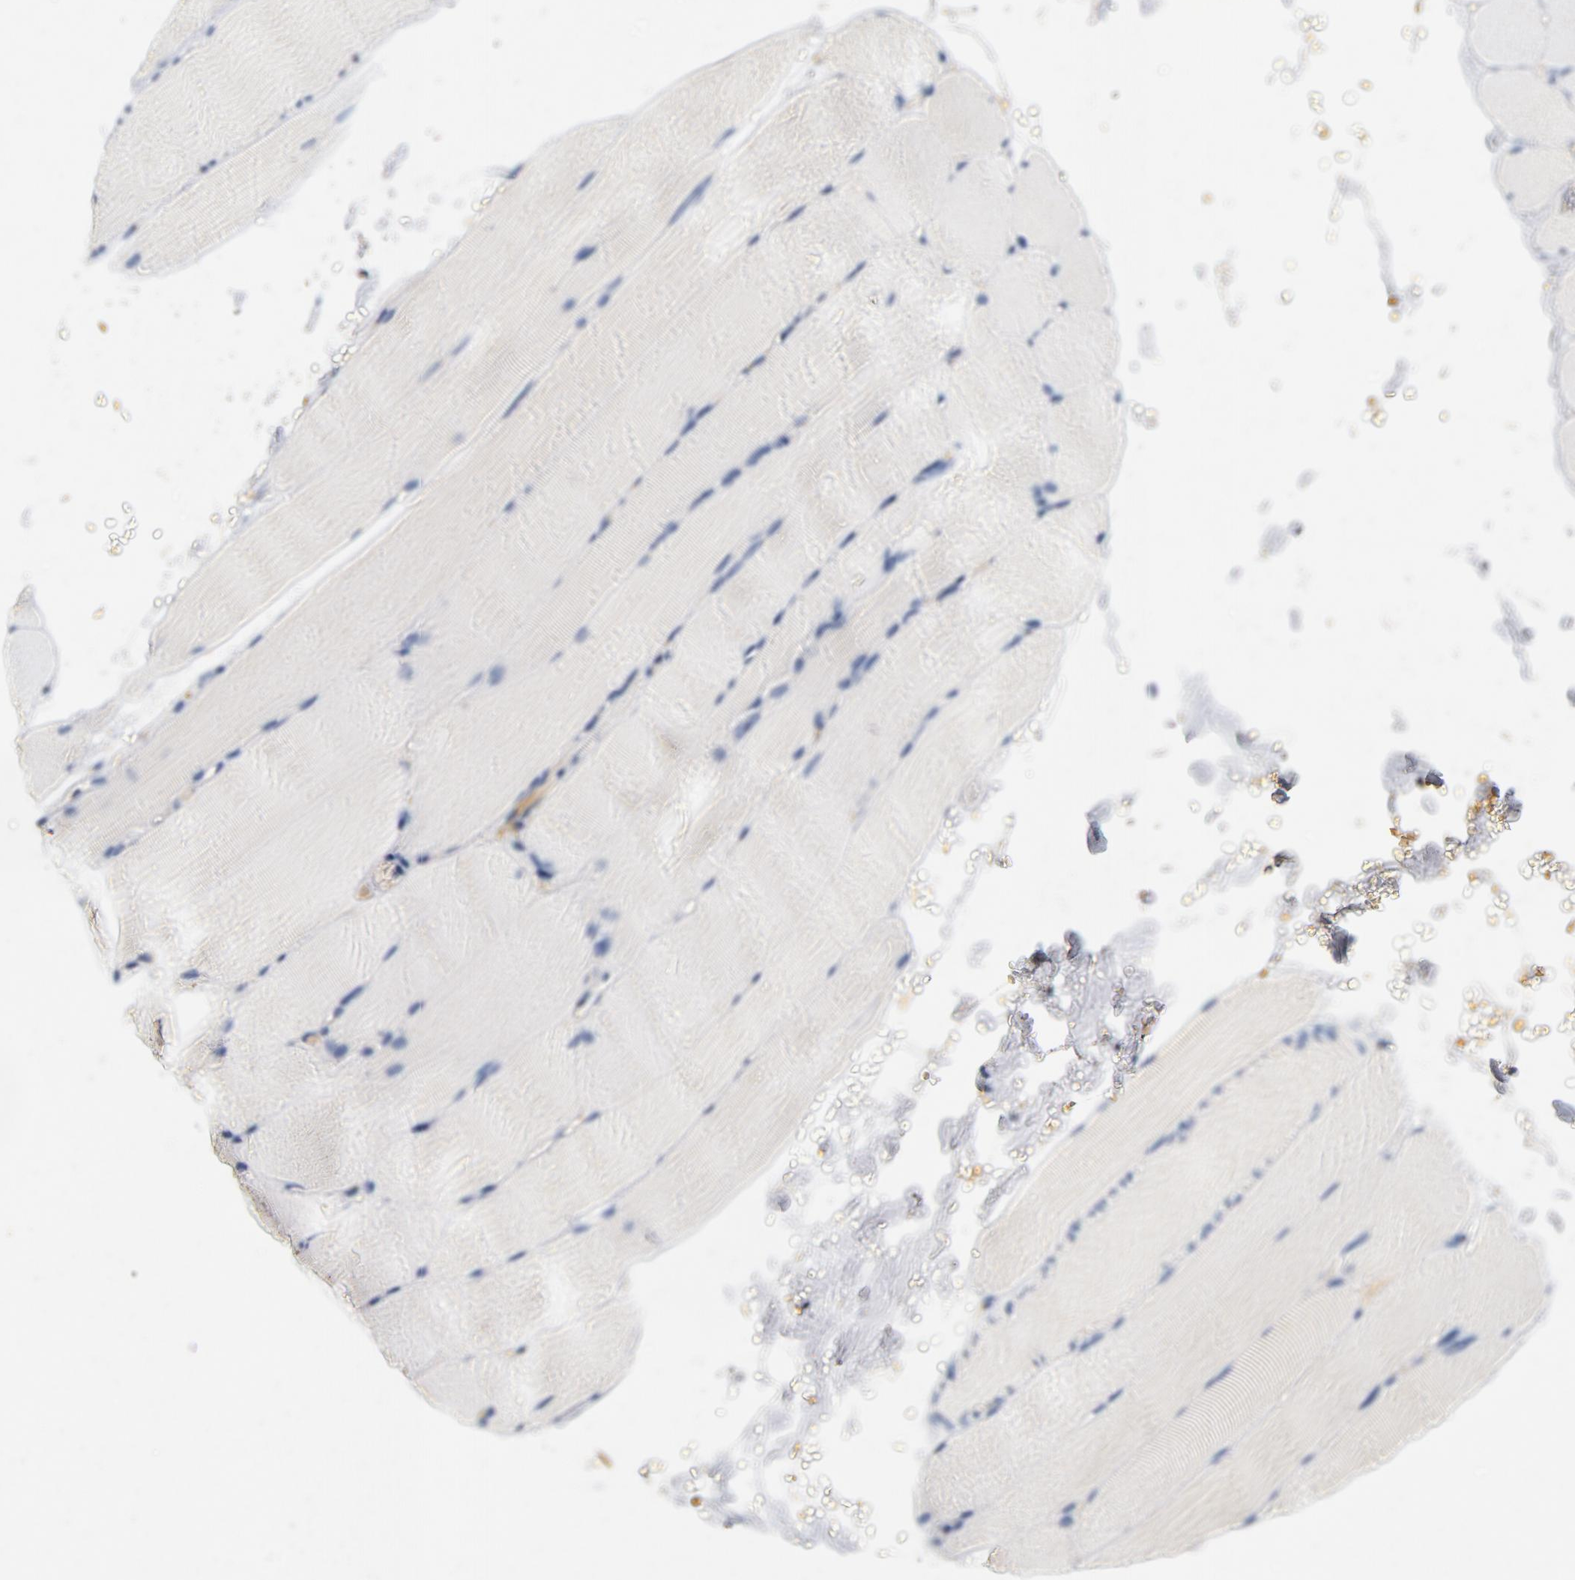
{"staining": {"intensity": "negative", "quantity": "none", "location": "none"}, "tissue": "skeletal muscle", "cell_type": "Myocytes", "image_type": "normal", "snomed": [{"axis": "morphology", "description": "Normal tissue, NOS"}, {"axis": "topography", "description": "Skeletal muscle"}, {"axis": "topography", "description": "Parathyroid gland"}], "caption": "Immunohistochemistry (IHC) photomicrograph of unremarkable human skeletal muscle stained for a protein (brown), which displays no positivity in myocytes. The staining was performed using DAB (3,3'-diaminobenzidine) to visualize the protein expression in brown, while the nuclei were stained in blue with hematoxylin (Magnification: 20x).", "gene": "LMAN2", "patient": {"sex": "female", "age": 37}}